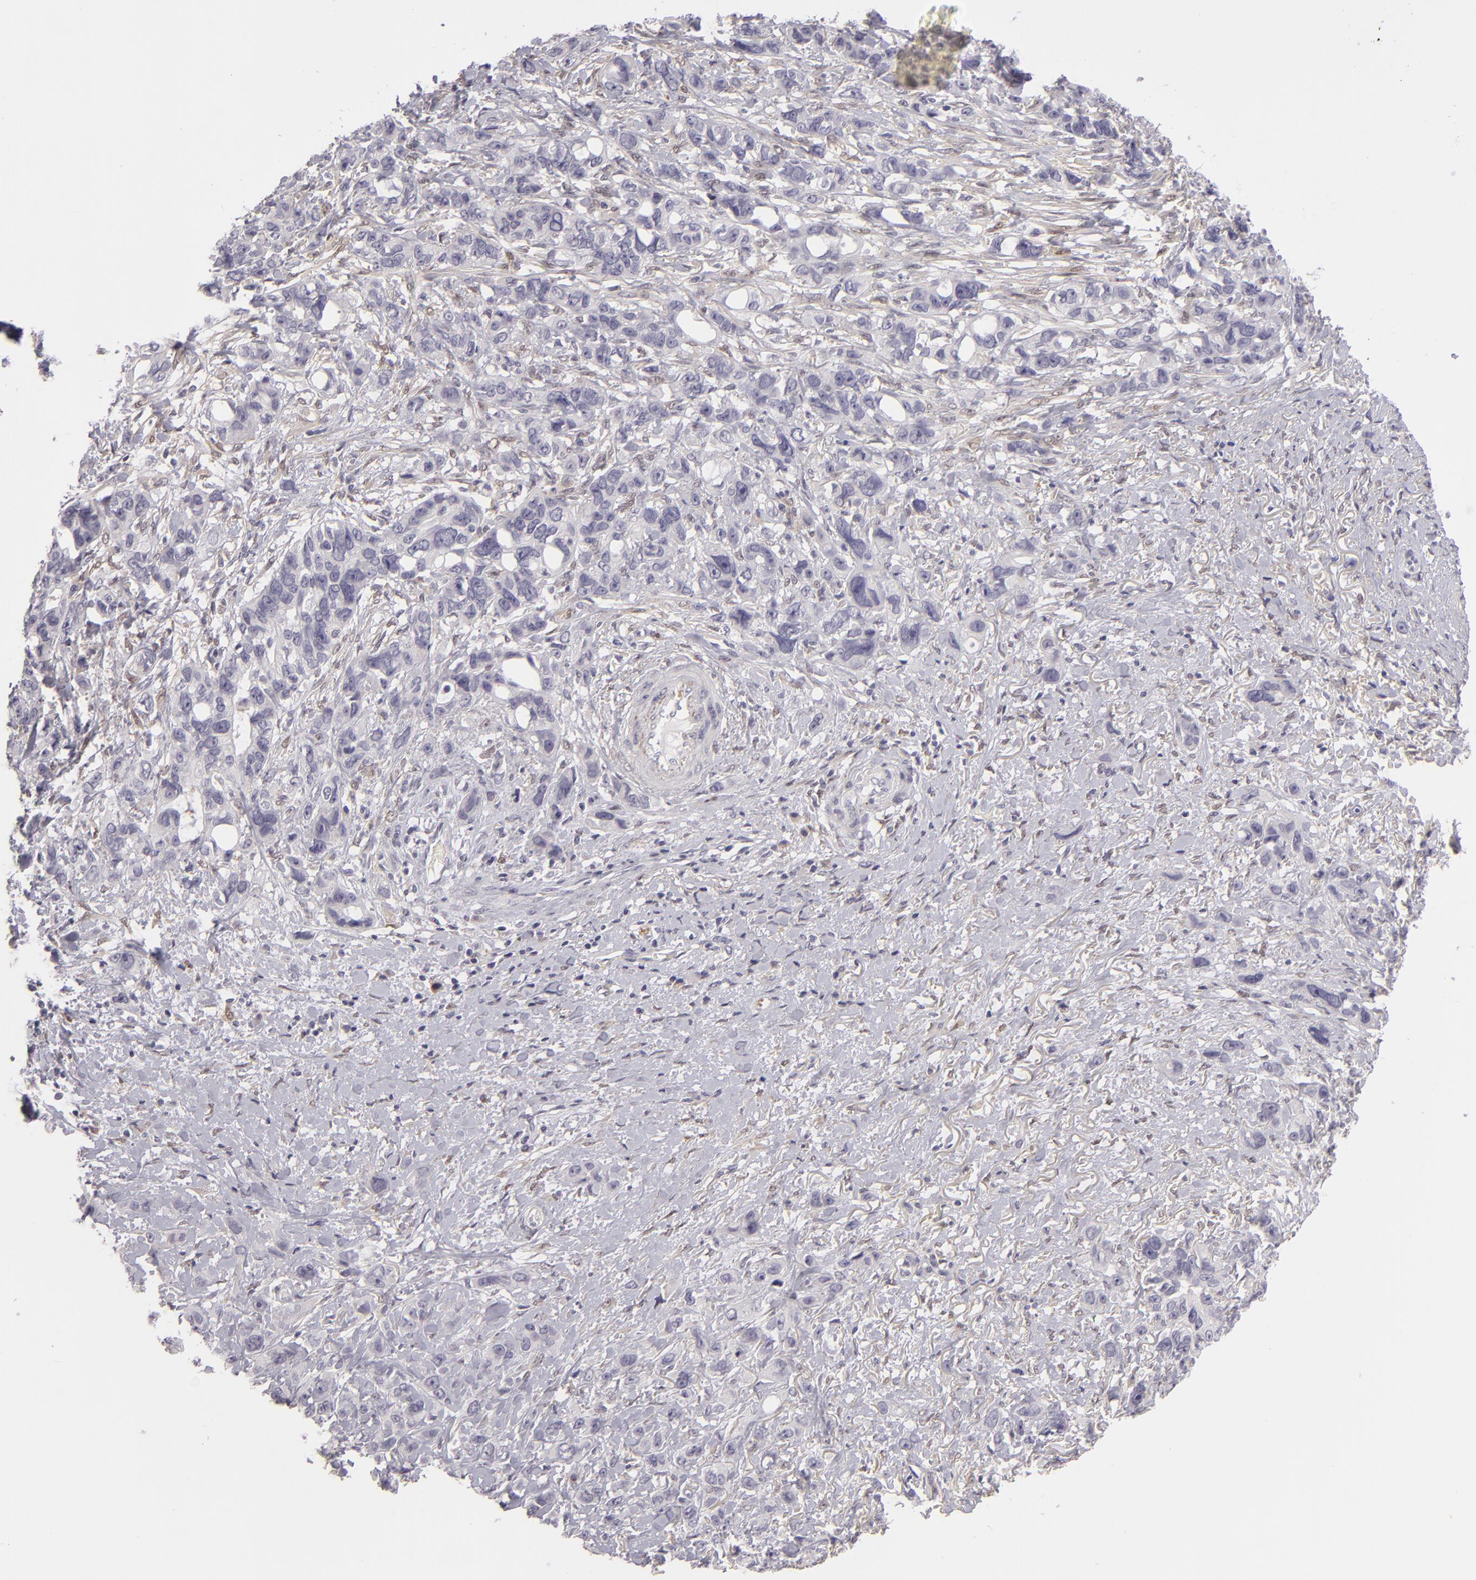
{"staining": {"intensity": "negative", "quantity": "none", "location": "none"}, "tissue": "stomach cancer", "cell_type": "Tumor cells", "image_type": "cancer", "snomed": [{"axis": "morphology", "description": "Adenocarcinoma, NOS"}, {"axis": "topography", "description": "Stomach, upper"}], "caption": "A high-resolution photomicrograph shows immunohistochemistry (IHC) staining of stomach cancer, which displays no significant expression in tumor cells.", "gene": "EFS", "patient": {"sex": "male", "age": 47}}